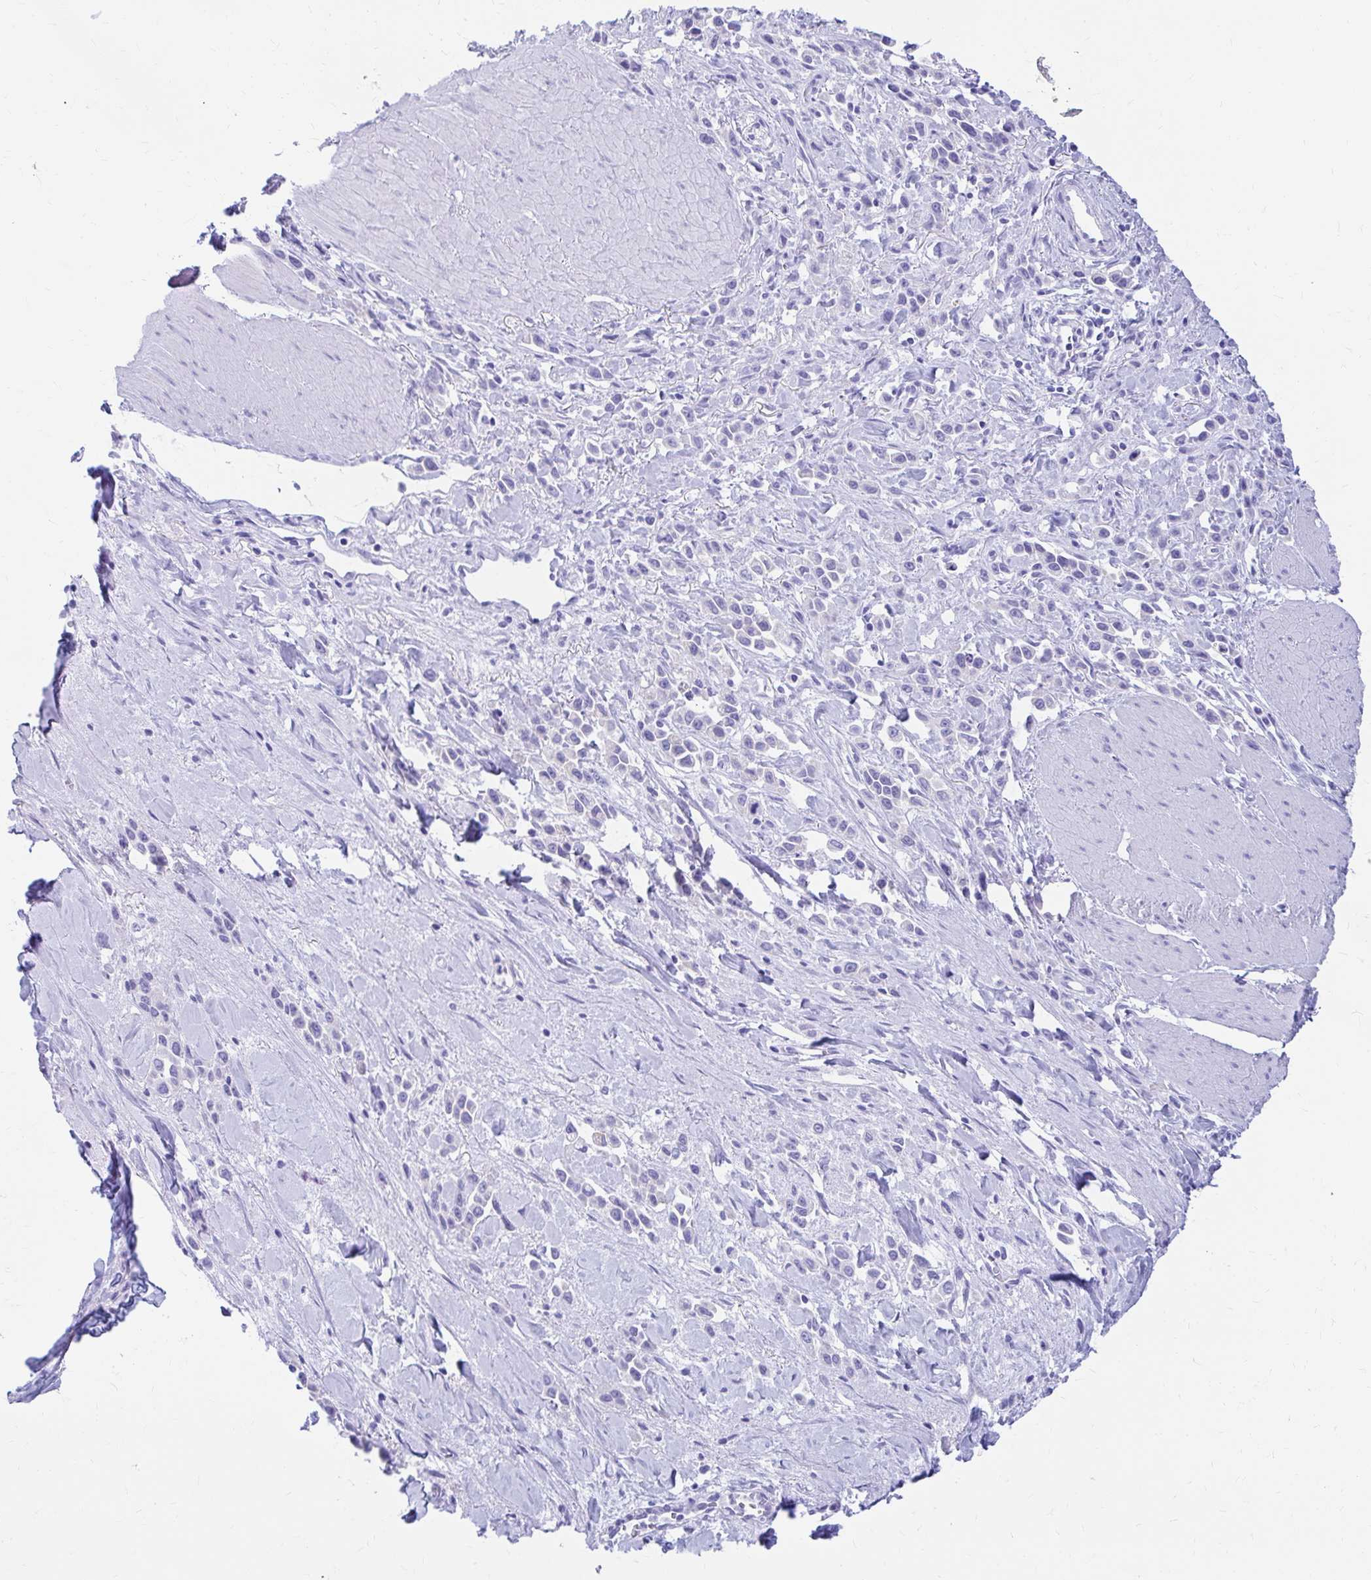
{"staining": {"intensity": "negative", "quantity": "none", "location": "none"}, "tissue": "stomach cancer", "cell_type": "Tumor cells", "image_type": "cancer", "snomed": [{"axis": "morphology", "description": "Adenocarcinoma, NOS"}, {"axis": "topography", "description": "Stomach"}], "caption": "This is a photomicrograph of immunohistochemistry (IHC) staining of stomach cancer, which shows no staining in tumor cells.", "gene": "NSG2", "patient": {"sex": "male", "age": 47}}